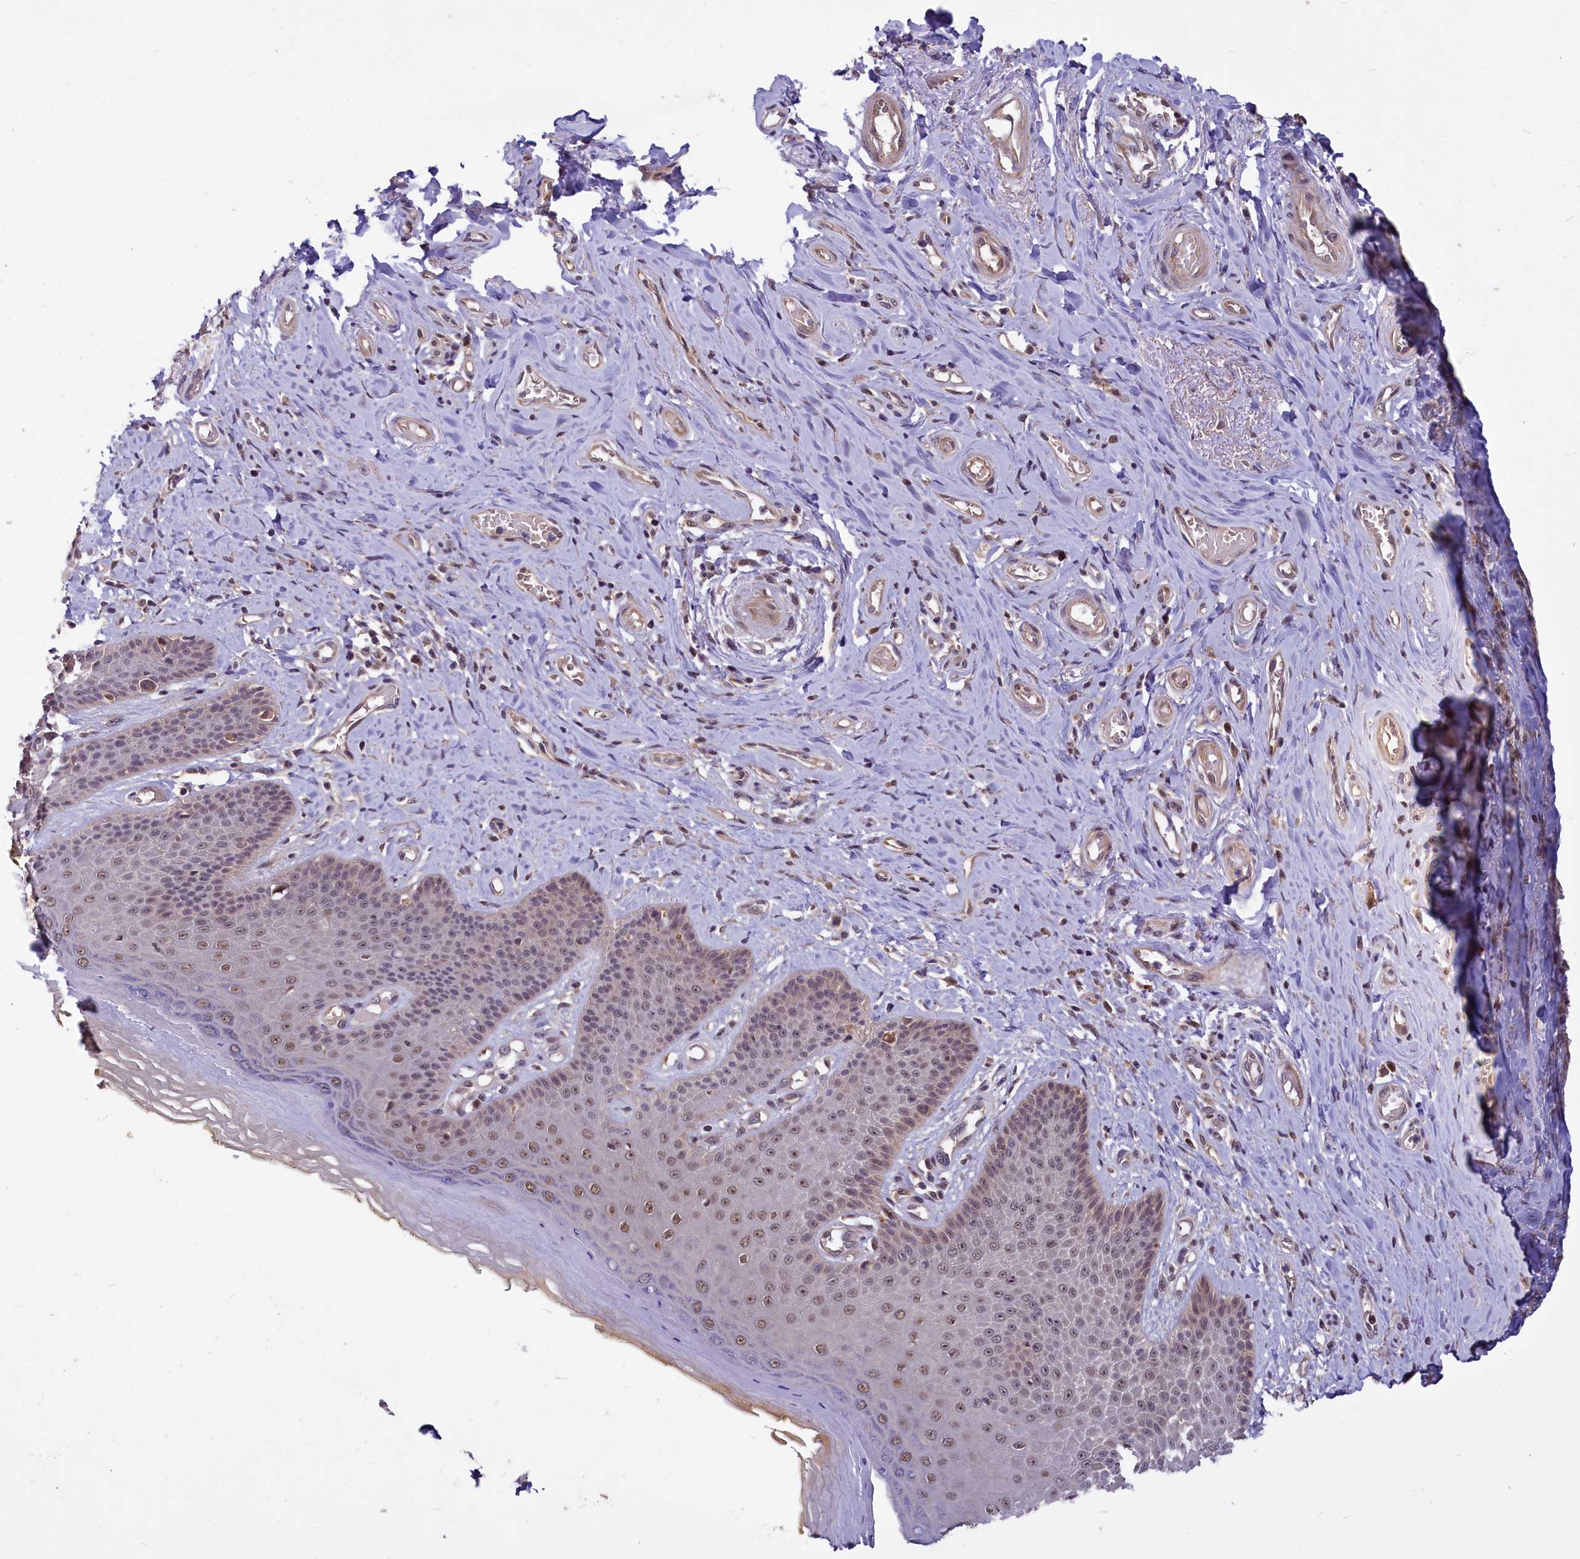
{"staining": {"intensity": "moderate", "quantity": "25%-75%", "location": "cytoplasmic/membranous,nuclear"}, "tissue": "skin", "cell_type": "Epidermal cells", "image_type": "normal", "snomed": [{"axis": "morphology", "description": "Normal tissue, NOS"}, {"axis": "topography", "description": "Anal"}], "caption": "Benign skin displays moderate cytoplasmic/membranous,nuclear expression in about 25%-75% of epidermal cells The protein is shown in brown color, while the nuclei are stained blue..", "gene": "UBE3A", "patient": {"sex": "male", "age": 78}}